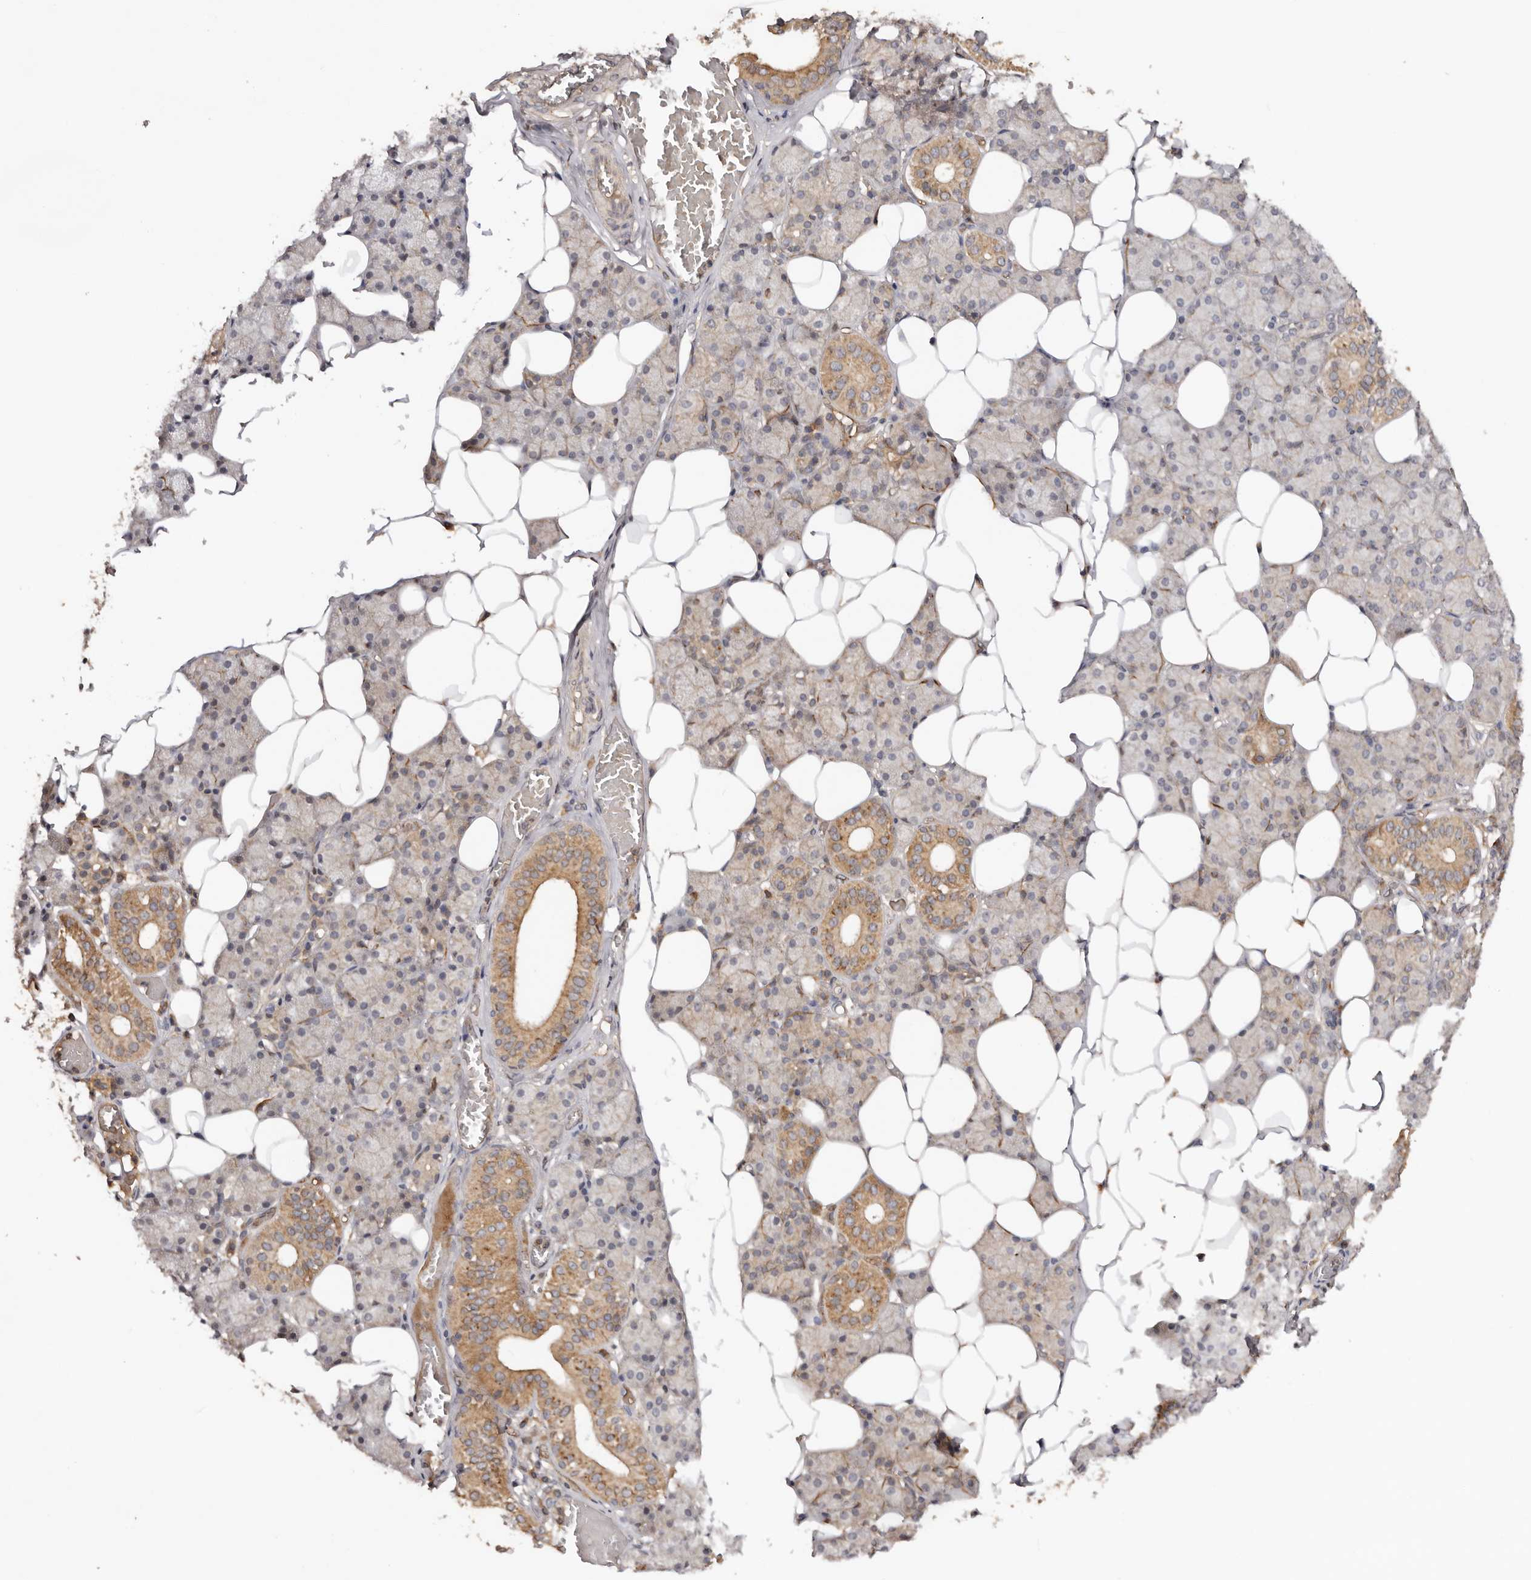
{"staining": {"intensity": "moderate", "quantity": "25%-75%", "location": "cytoplasmic/membranous"}, "tissue": "salivary gland", "cell_type": "Glandular cells", "image_type": "normal", "snomed": [{"axis": "morphology", "description": "Normal tissue, NOS"}, {"axis": "topography", "description": "Salivary gland"}], "caption": "IHC of benign human salivary gland reveals medium levels of moderate cytoplasmic/membranous staining in about 25%-75% of glandular cells. The staining was performed using DAB (3,3'-diaminobenzidine), with brown indicating positive protein expression. Nuclei are stained blue with hematoxylin.", "gene": "PKIB", "patient": {"sex": "female", "age": 33}}